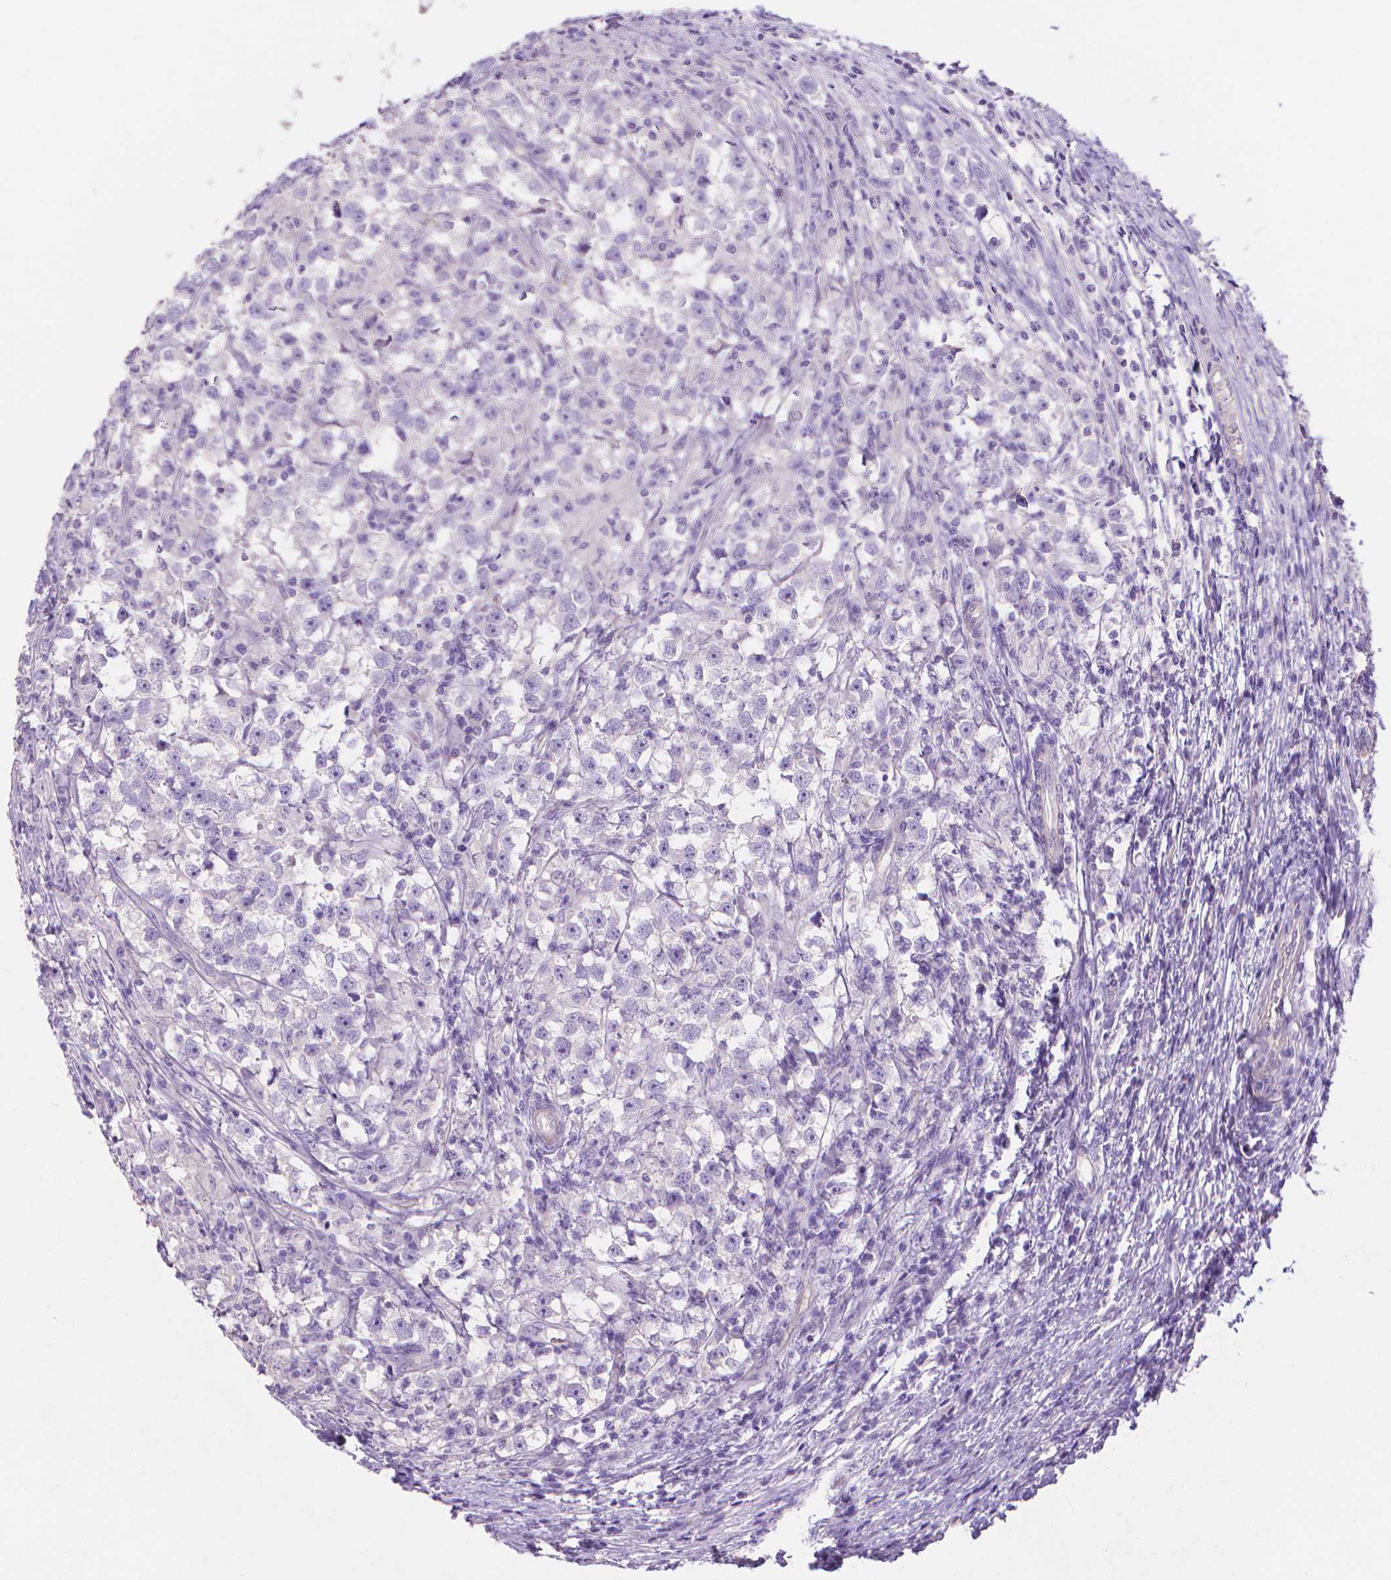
{"staining": {"intensity": "negative", "quantity": "none", "location": "none"}, "tissue": "testis cancer", "cell_type": "Tumor cells", "image_type": "cancer", "snomed": [{"axis": "morphology", "description": "Seminoma, NOS"}, {"axis": "topography", "description": "Testis"}], "caption": "Immunohistochemical staining of testis cancer (seminoma) demonstrates no significant staining in tumor cells.", "gene": "MBLAC1", "patient": {"sex": "male", "age": 33}}